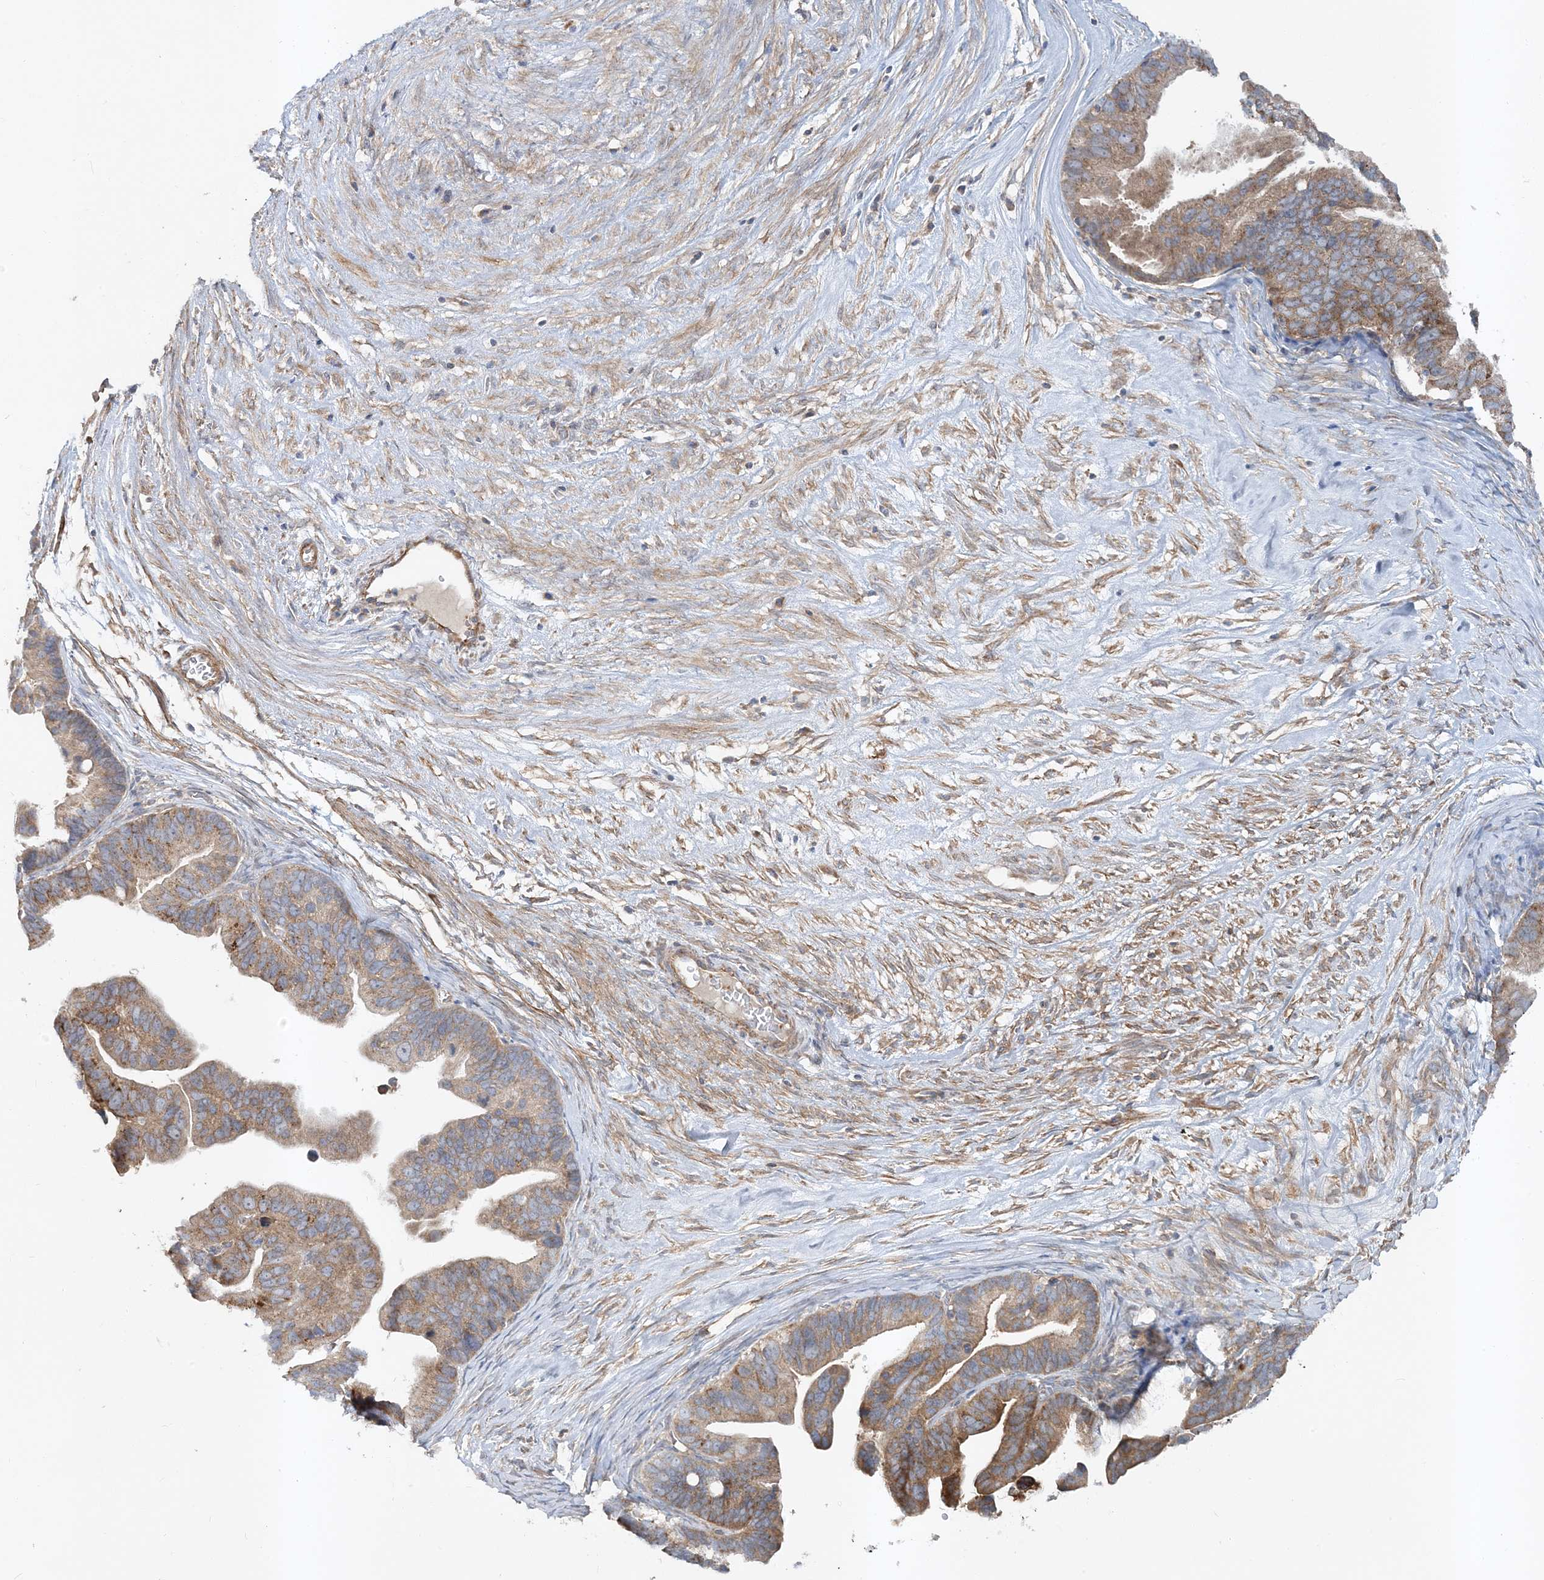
{"staining": {"intensity": "moderate", "quantity": ">75%", "location": "cytoplasmic/membranous"}, "tissue": "ovarian cancer", "cell_type": "Tumor cells", "image_type": "cancer", "snomed": [{"axis": "morphology", "description": "Cystadenocarcinoma, serous, NOS"}, {"axis": "topography", "description": "Ovary"}], "caption": "The micrograph exhibits staining of ovarian cancer (serous cystadenocarcinoma), revealing moderate cytoplasmic/membranous protein staining (brown color) within tumor cells.", "gene": "LEXM", "patient": {"sex": "female", "age": 56}}